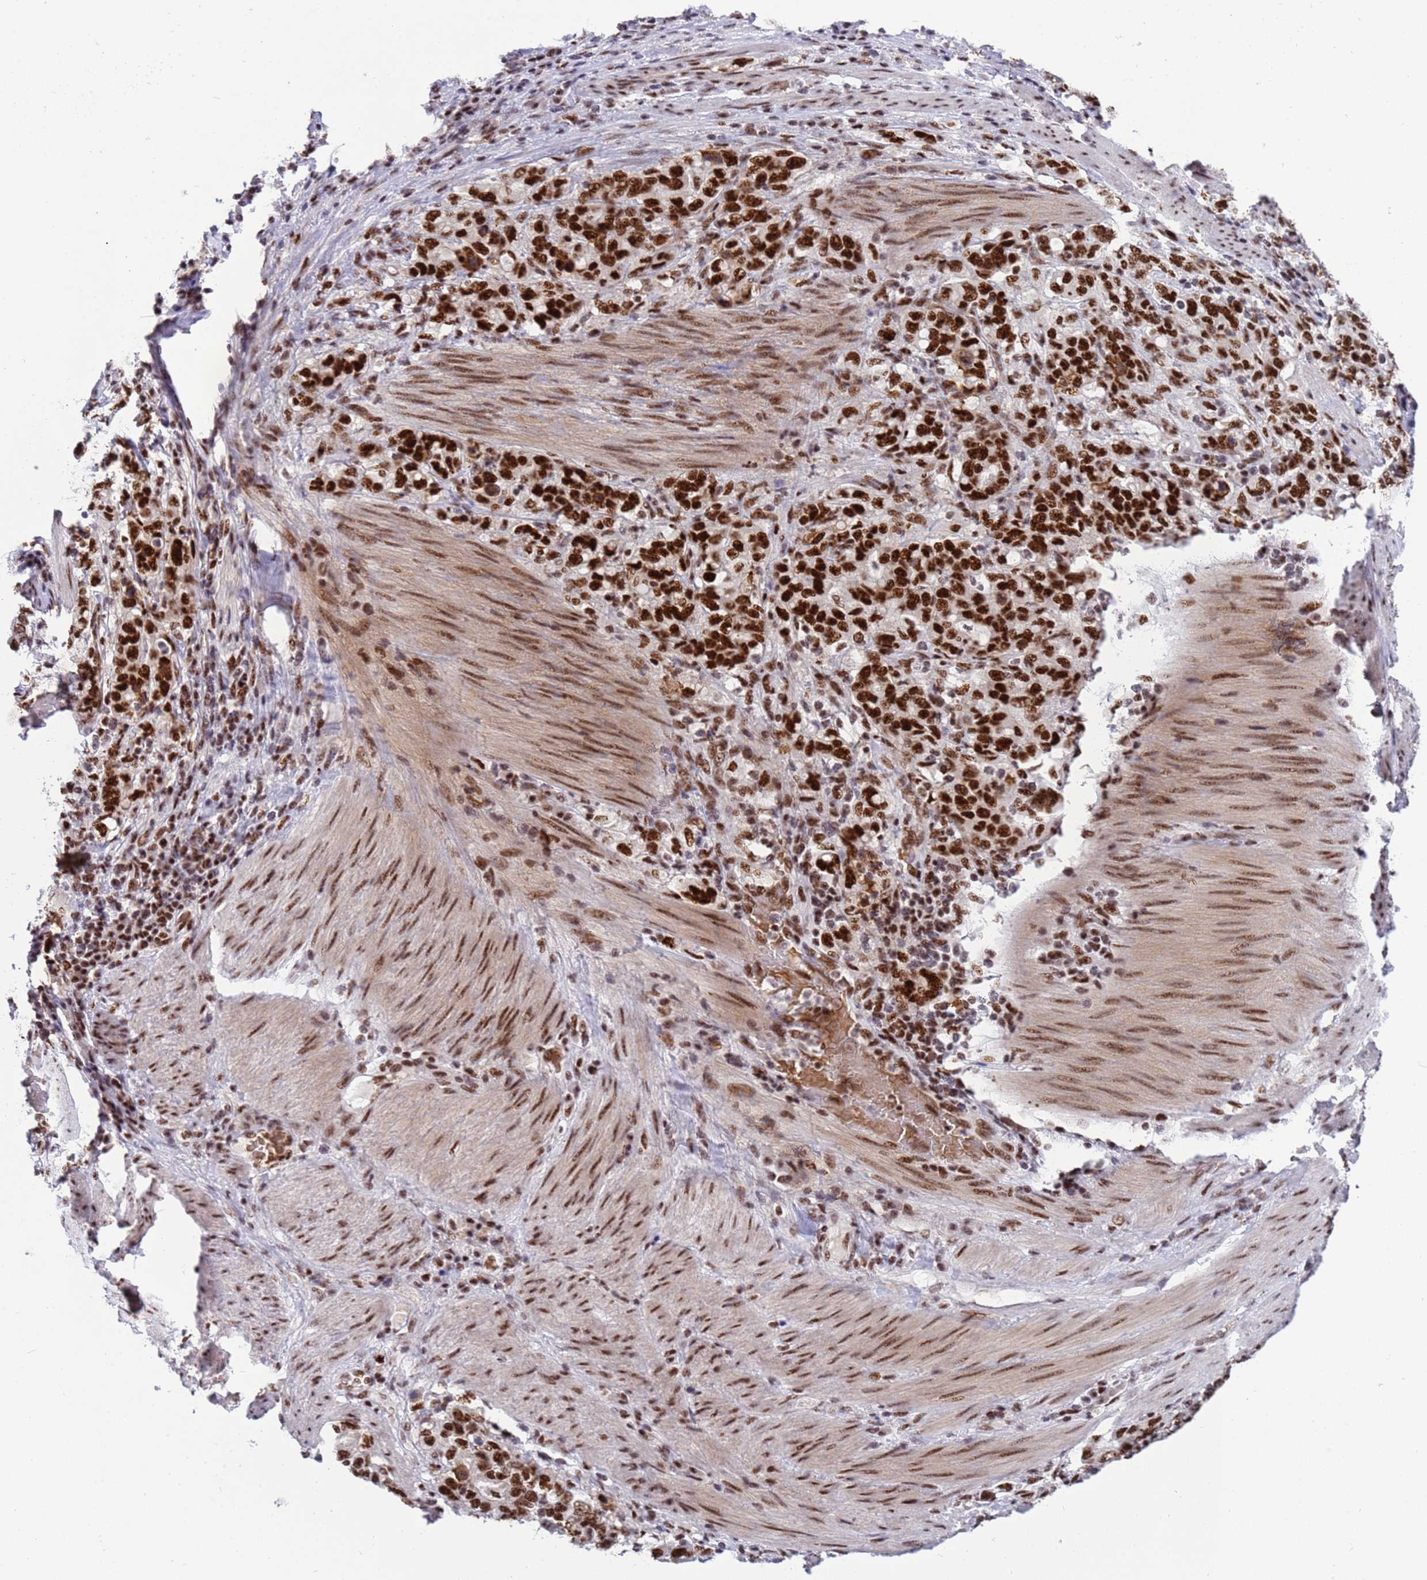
{"staining": {"intensity": "strong", "quantity": ">75%", "location": "nuclear"}, "tissue": "stomach cancer", "cell_type": "Tumor cells", "image_type": "cancer", "snomed": [{"axis": "morphology", "description": "Adenocarcinoma, NOS"}, {"axis": "topography", "description": "Stomach, upper"}, {"axis": "topography", "description": "Stomach"}], "caption": "Strong nuclear positivity for a protein is appreciated in about >75% of tumor cells of stomach cancer using immunohistochemistry (IHC).", "gene": "THOC2", "patient": {"sex": "male", "age": 62}}